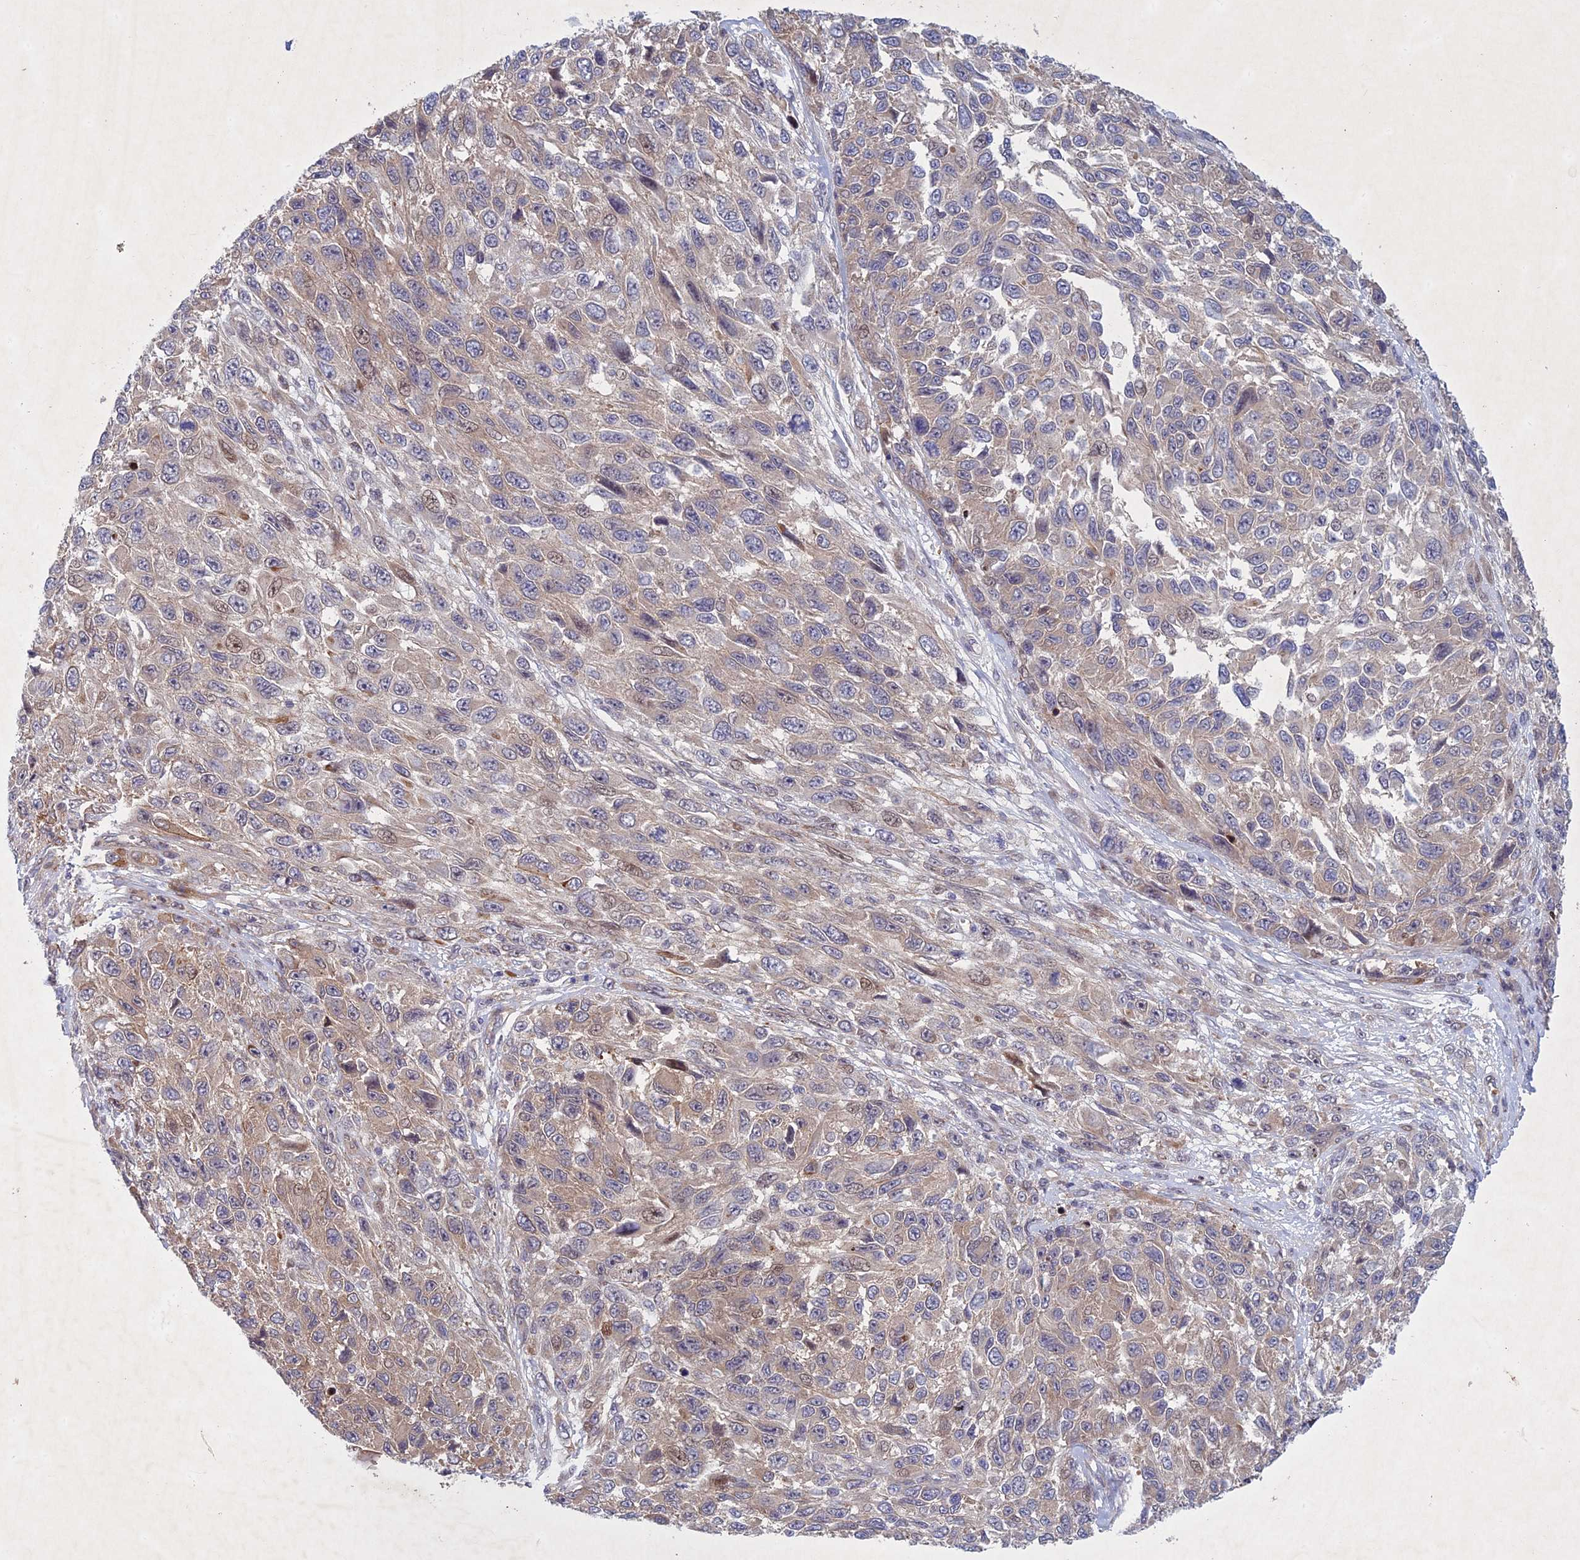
{"staining": {"intensity": "weak", "quantity": "25%-75%", "location": "cytoplasmic/membranous"}, "tissue": "melanoma", "cell_type": "Tumor cells", "image_type": "cancer", "snomed": [{"axis": "morphology", "description": "Normal tissue, NOS"}, {"axis": "morphology", "description": "Malignant melanoma, NOS"}, {"axis": "topography", "description": "Skin"}], "caption": "Tumor cells reveal low levels of weak cytoplasmic/membranous expression in approximately 25%-75% of cells in human malignant melanoma.", "gene": "PTHLH", "patient": {"sex": "female", "age": 96}}